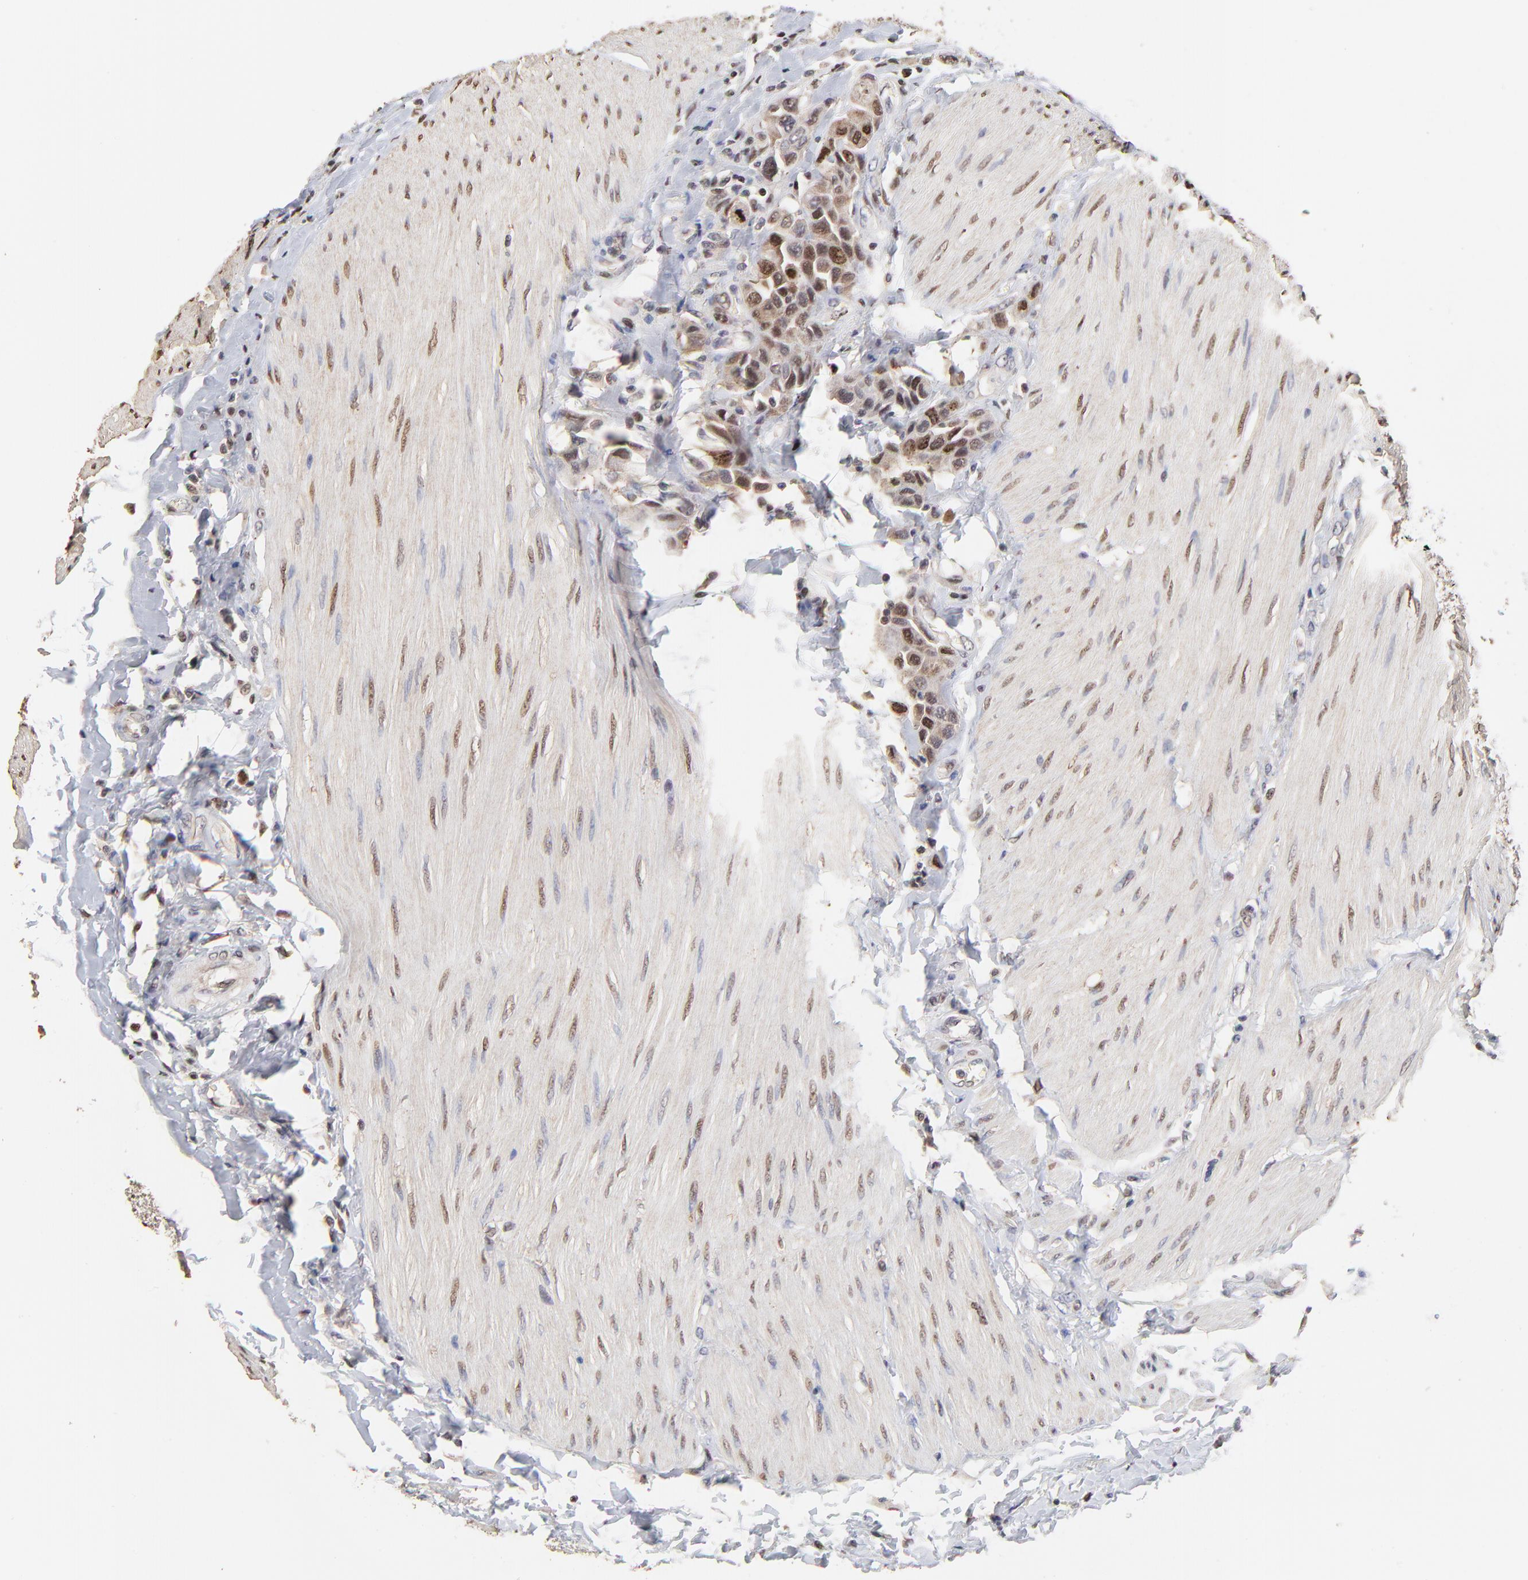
{"staining": {"intensity": "moderate", "quantity": ">75%", "location": "nuclear"}, "tissue": "urothelial cancer", "cell_type": "Tumor cells", "image_type": "cancer", "snomed": [{"axis": "morphology", "description": "Urothelial carcinoma, High grade"}, {"axis": "topography", "description": "Urinary bladder"}], "caption": "This photomicrograph reveals IHC staining of high-grade urothelial carcinoma, with medium moderate nuclear positivity in about >75% of tumor cells.", "gene": "BIRC5", "patient": {"sex": "male", "age": 50}}